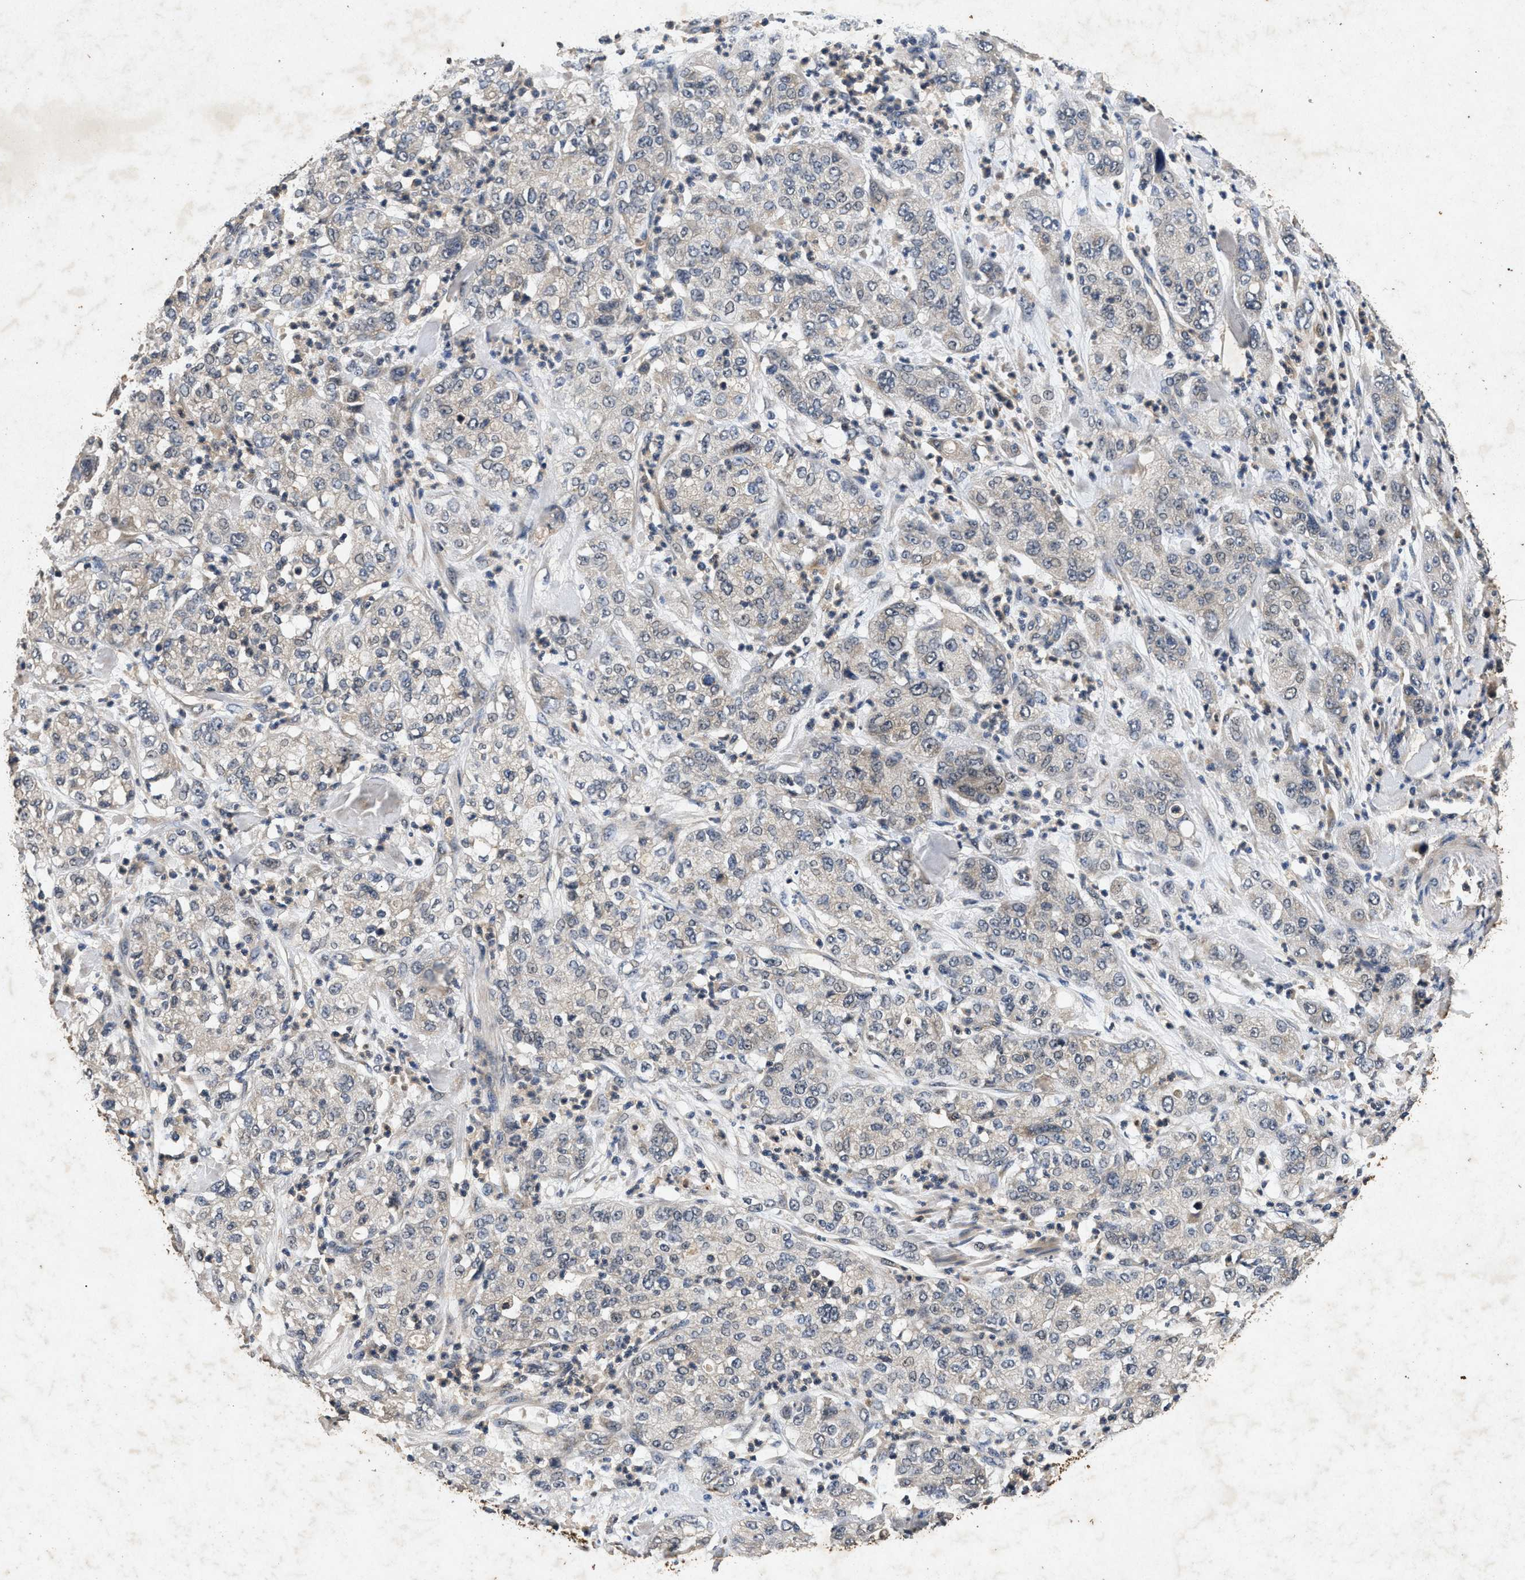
{"staining": {"intensity": "negative", "quantity": "none", "location": "none"}, "tissue": "pancreatic cancer", "cell_type": "Tumor cells", "image_type": "cancer", "snomed": [{"axis": "morphology", "description": "Adenocarcinoma, NOS"}, {"axis": "topography", "description": "Pancreas"}], "caption": "Tumor cells are negative for protein expression in human adenocarcinoma (pancreatic). (DAB IHC visualized using brightfield microscopy, high magnification).", "gene": "PPP1CC", "patient": {"sex": "female", "age": 78}}